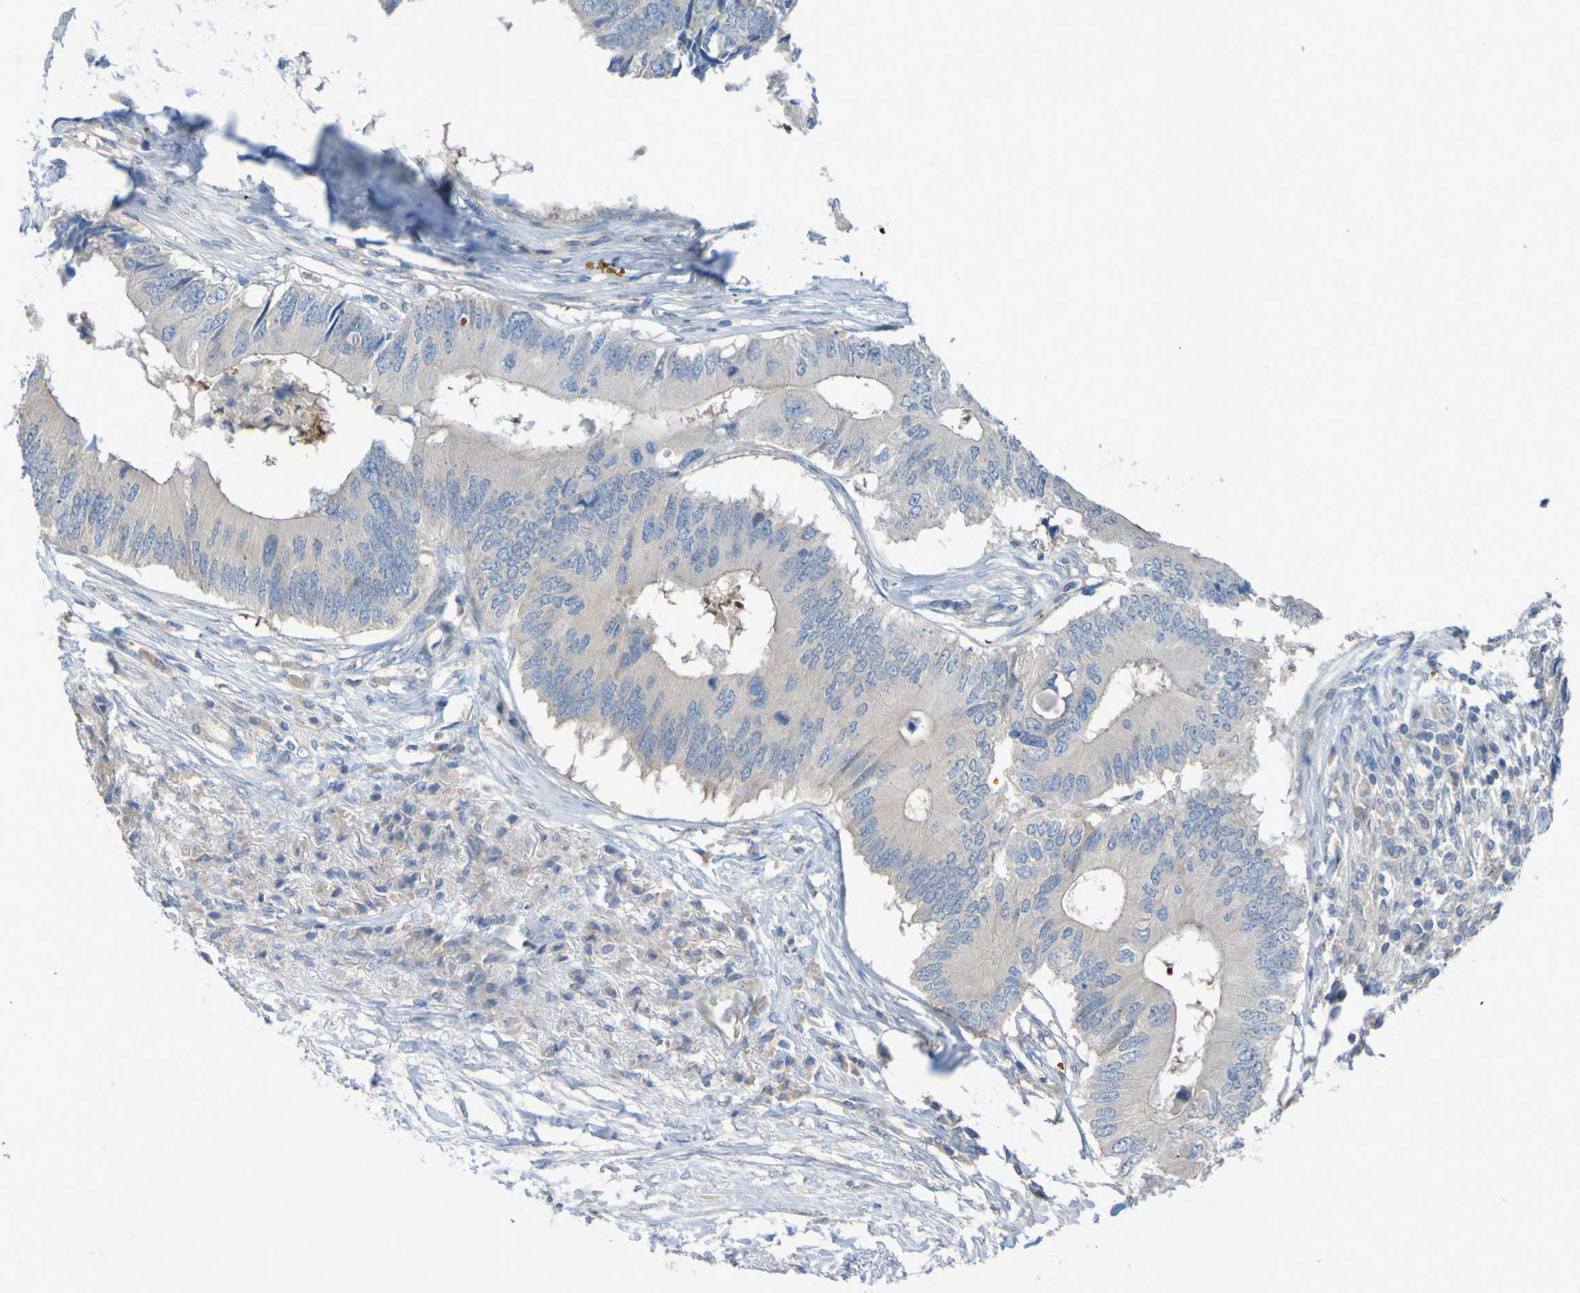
{"staining": {"intensity": "weak", "quantity": "<25%", "location": "cytoplasmic/membranous"}, "tissue": "colorectal cancer", "cell_type": "Tumor cells", "image_type": "cancer", "snomed": [{"axis": "morphology", "description": "Adenocarcinoma, NOS"}, {"axis": "topography", "description": "Colon"}], "caption": "The immunohistochemistry (IHC) photomicrograph has no significant expression in tumor cells of colorectal cancer (adenocarcinoma) tissue.", "gene": "NPRL3", "patient": {"sex": "male", "age": 71}}